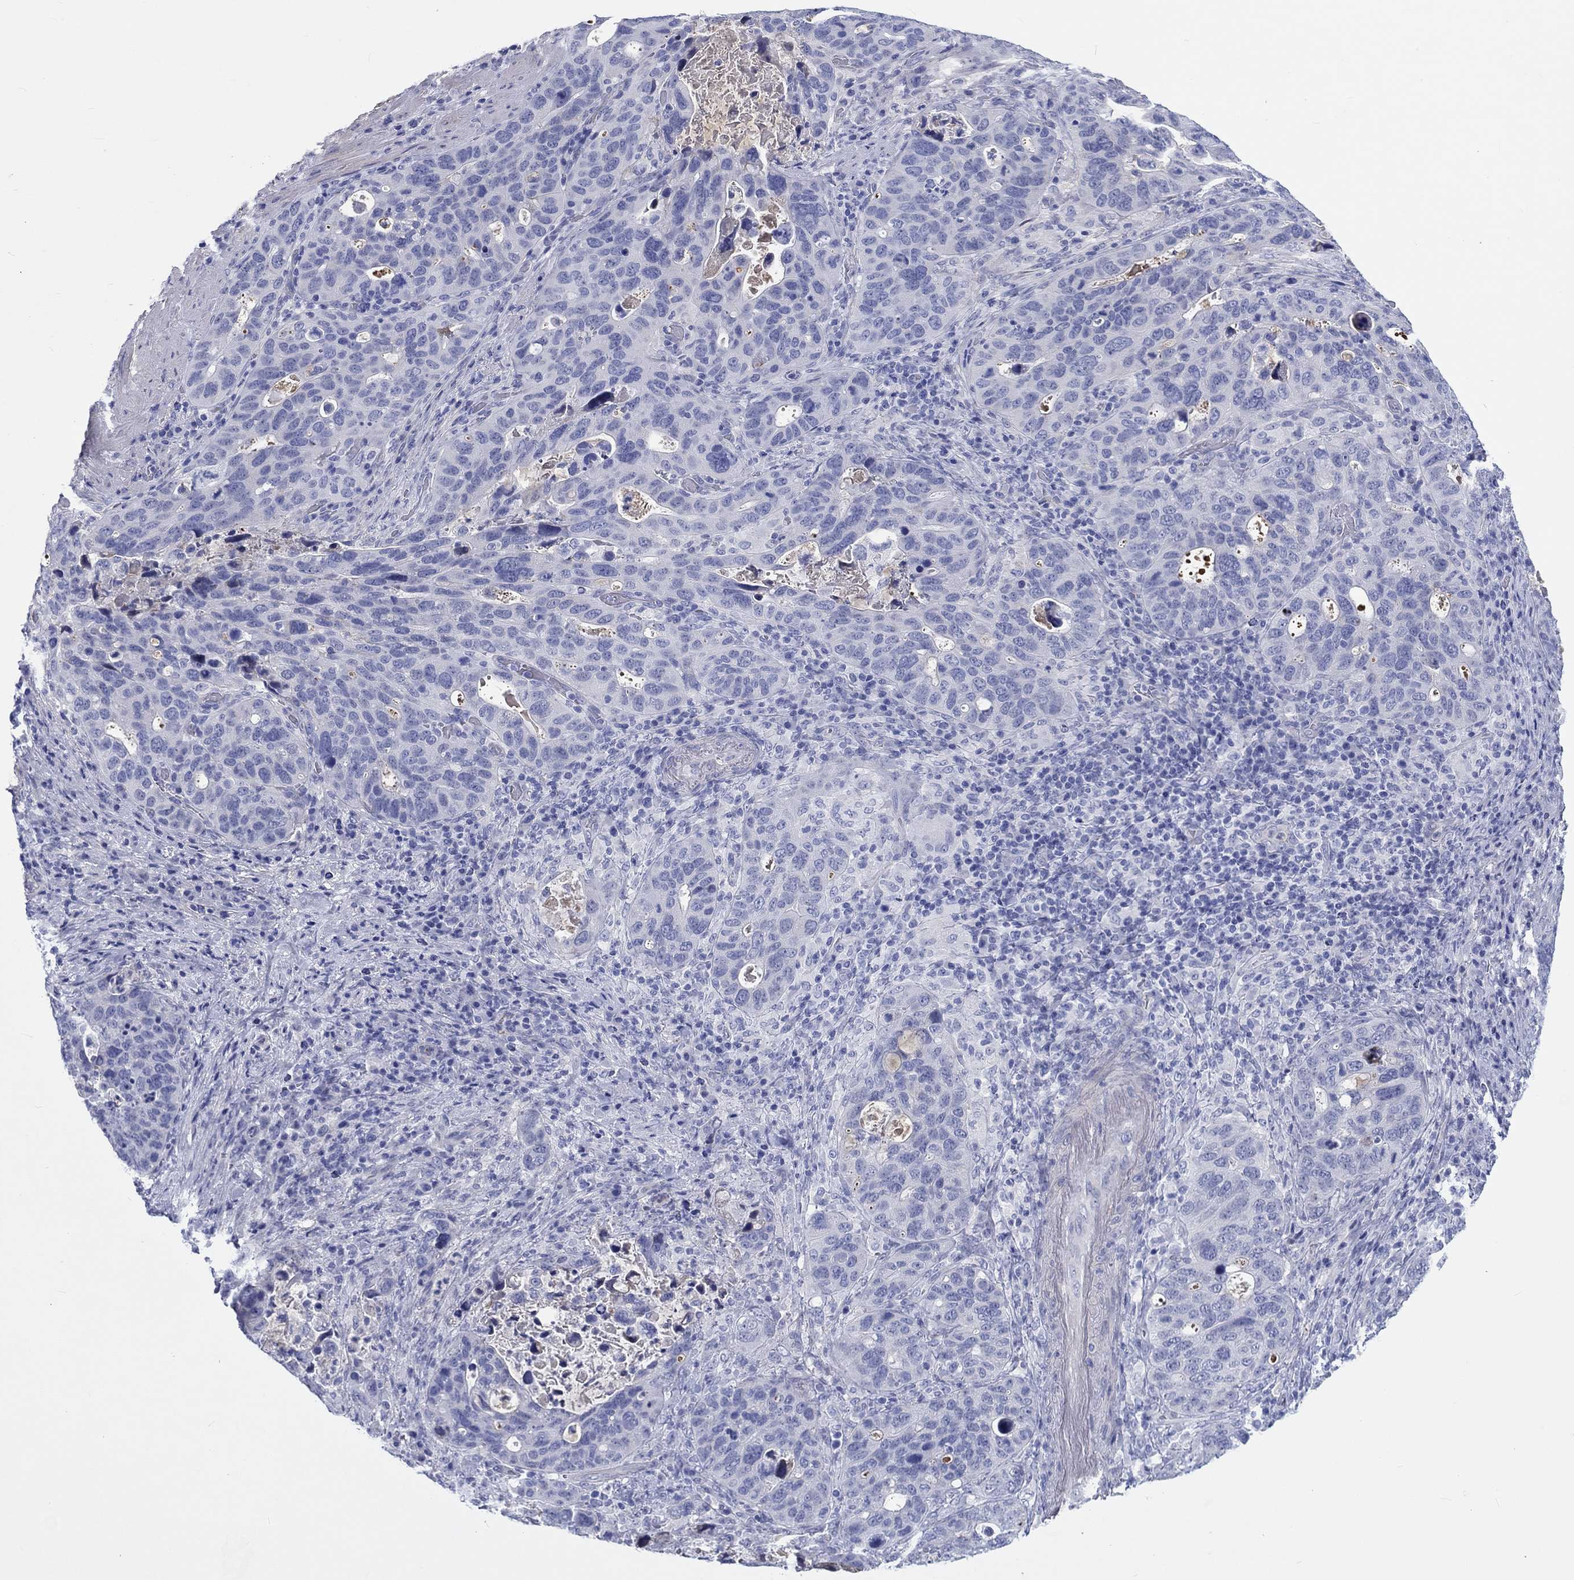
{"staining": {"intensity": "negative", "quantity": "none", "location": "none"}, "tissue": "stomach cancer", "cell_type": "Tumor cells", "image_type": "cancer", "snomed": [{"axis": "morphology", "description": "Adenocarcinoma, NOS"}, {"axis": "topography", "description": "Stomach"}], "caption": "Image shows no protein staining in tumor cells of stomach cancer tissue.", "gene": "CDY2B", "patient": {"sex": "male", "age": 54}}